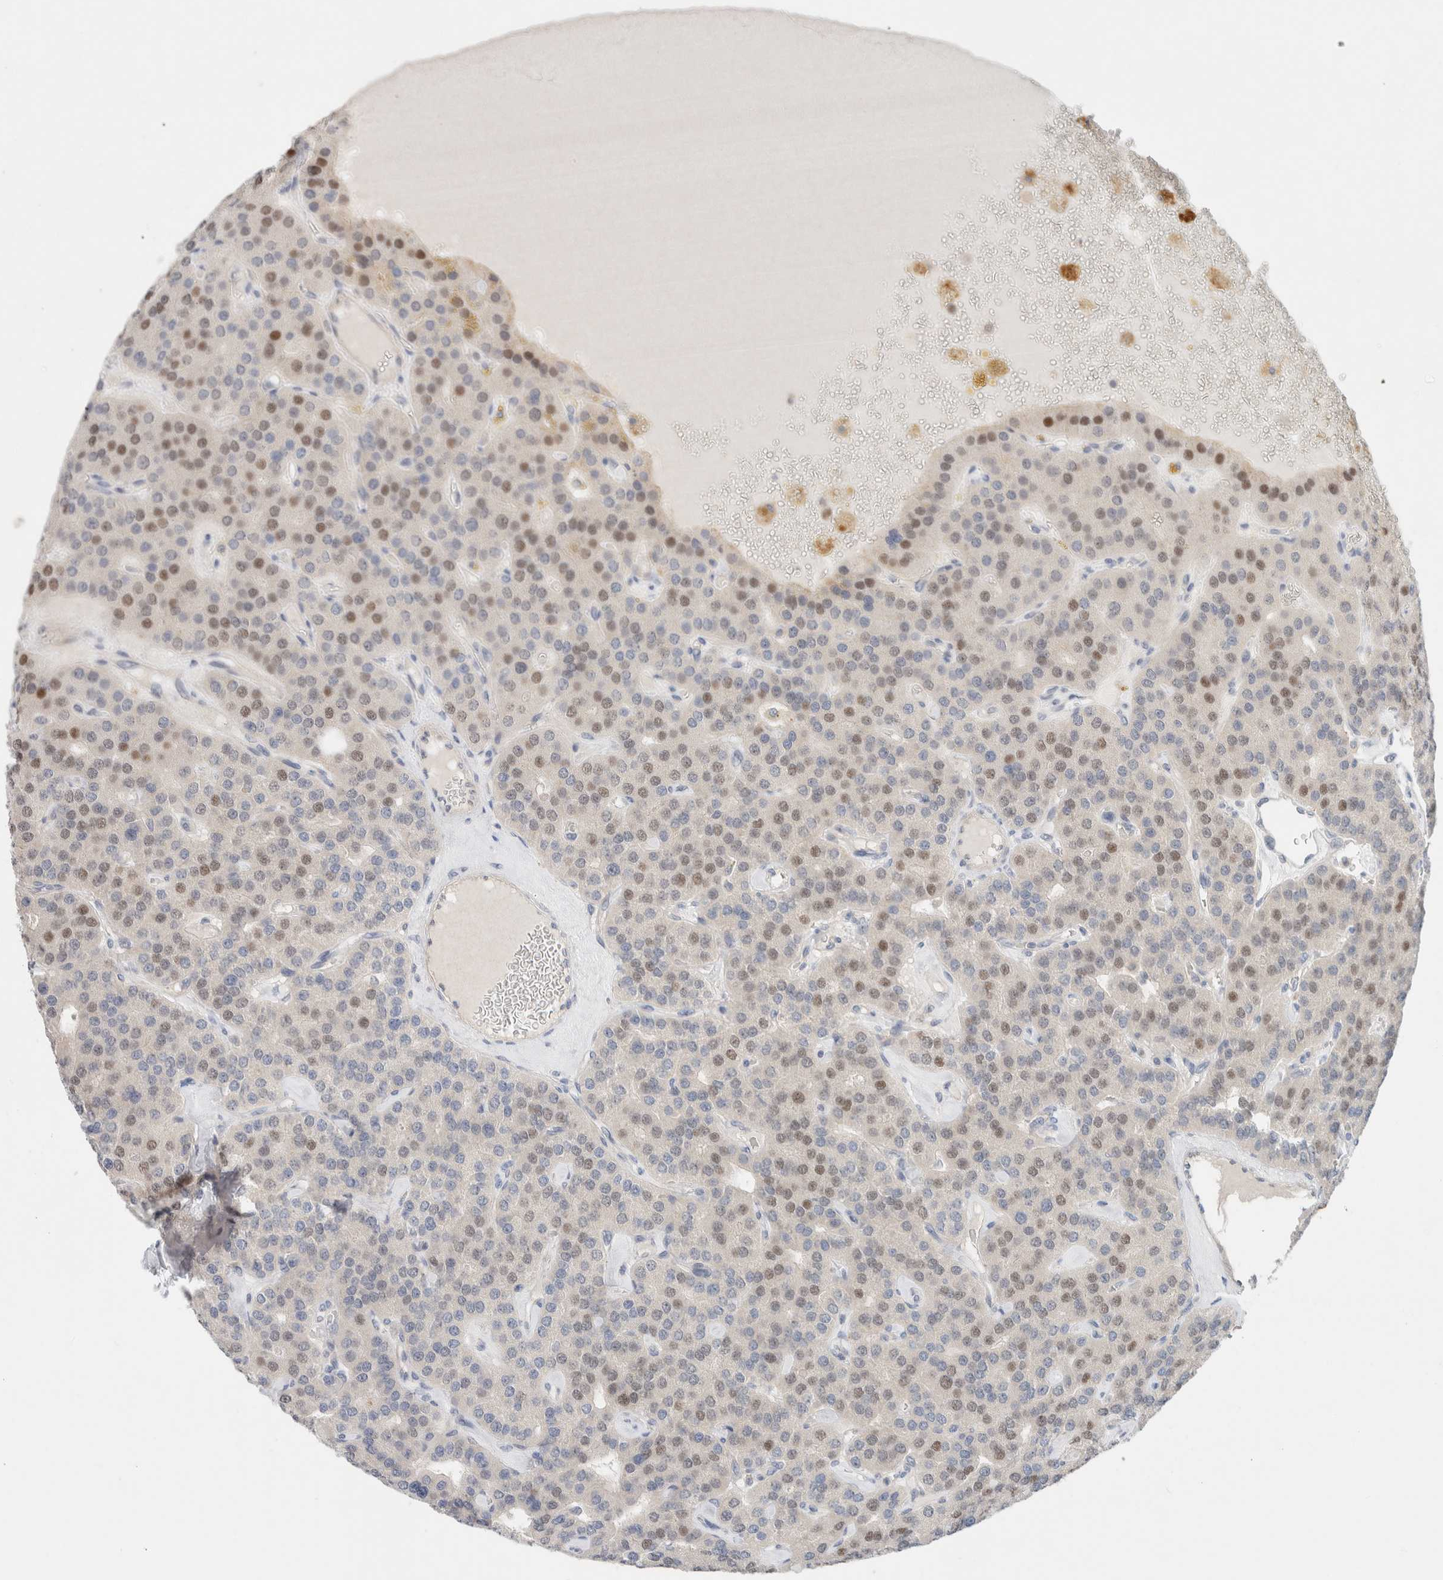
{"staining": {"intensity": "moderate", "quantity": "<25%", "location": "nuclear"}, "tissue": "parathyroid gland", "cell_type": "Glandular cells", "image_type": "normal", "snomed": [{"axis": "morphology", "description": "Normal tissue, NOS"}, {"axis": "morphology", "description": "Adenoma, NOS"}, {"axis": "topography", "description": "Parathyroid gland"}], "caption": "This is an image of immunohistochemistry staining of benign parathyroid gland, which shows moderate positivity in the nuclear of glandular cells.", "gene": "SDR16C5", "patient": {"sex": "female", "age": 86}}